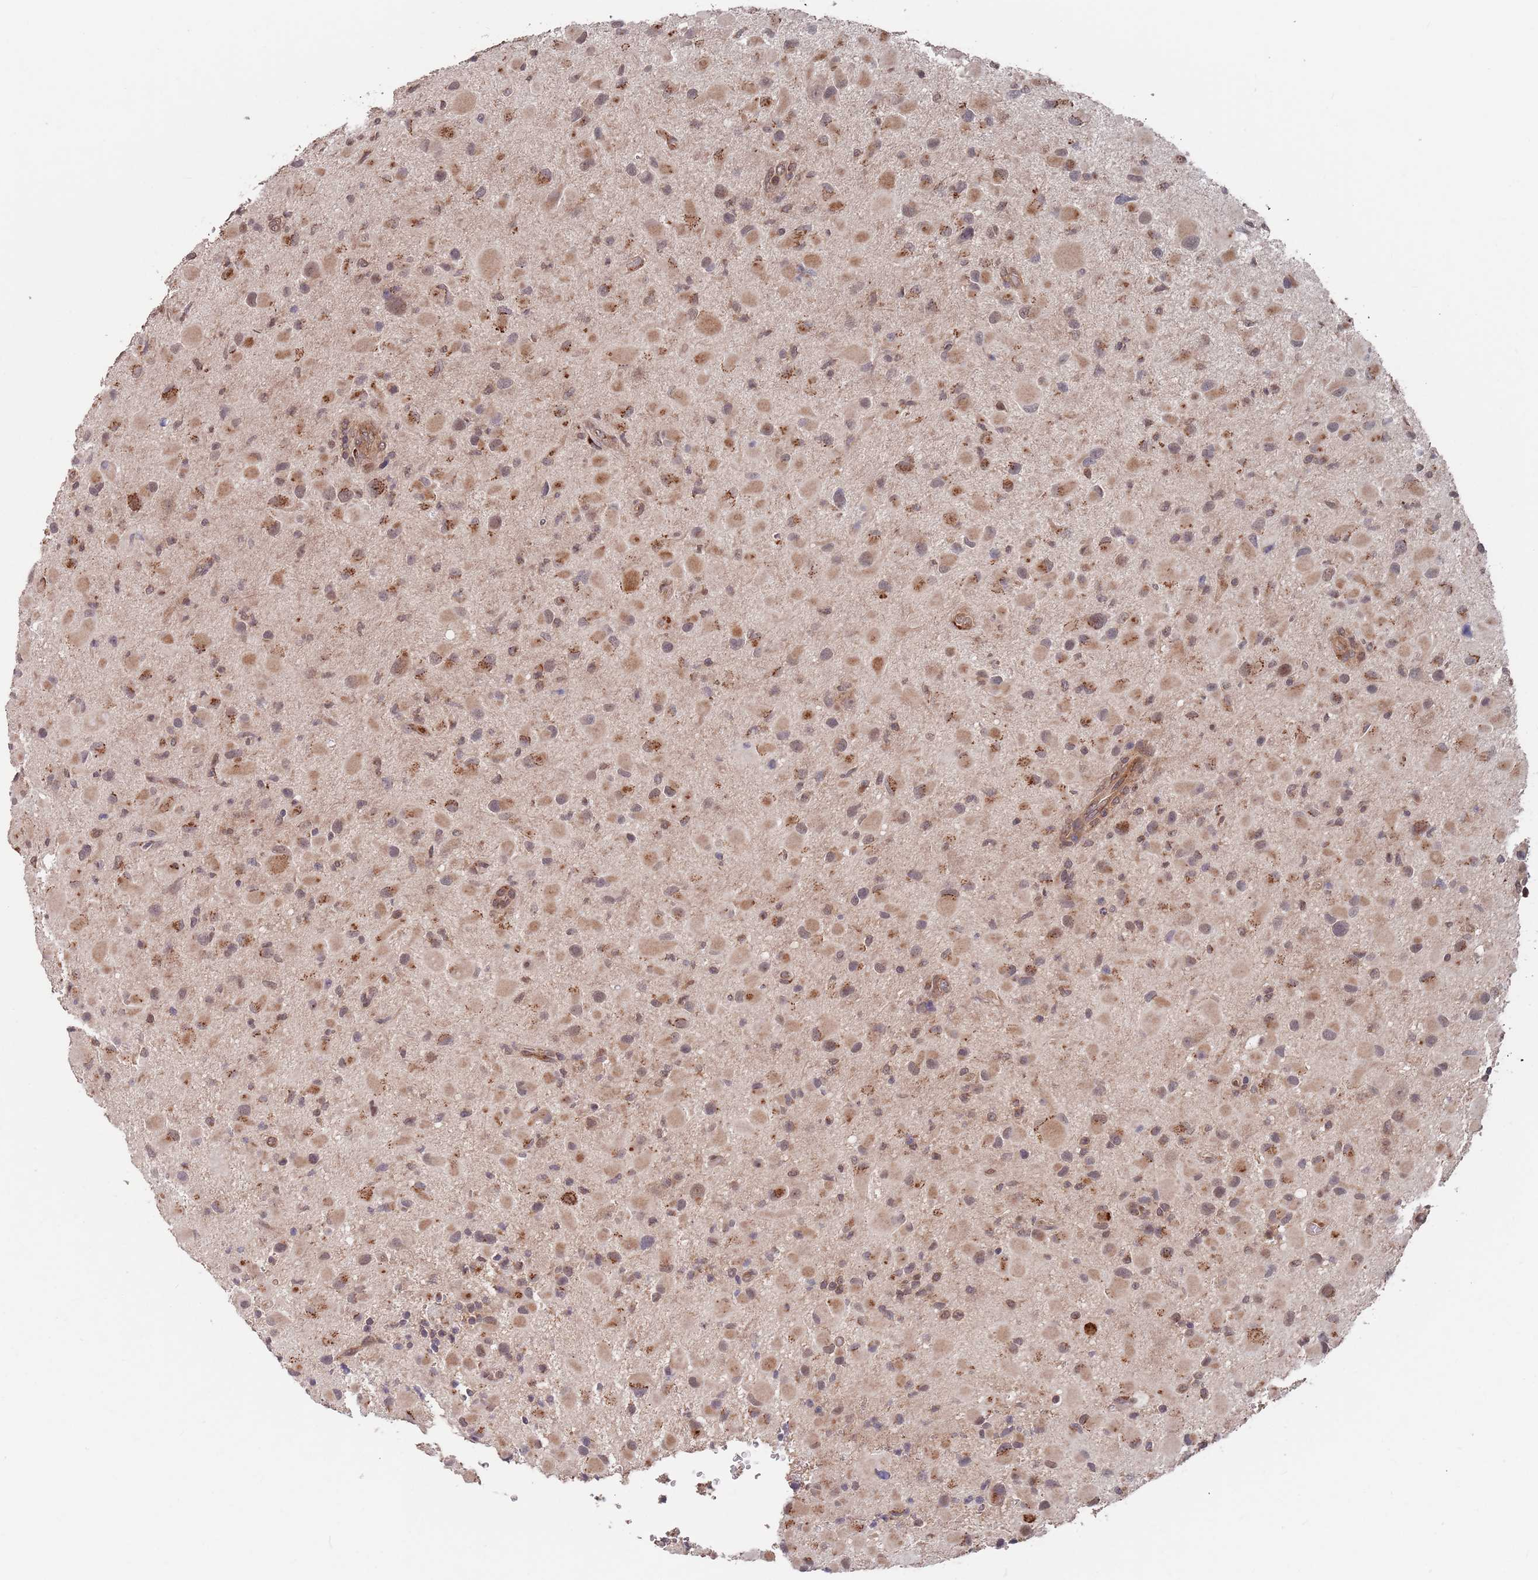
{"staining": {"intensity": "weak", "quantity": ">75%", "location": "cytoplasmic/membranous"}, "tissue": "glioma", "cell_type": "Tumor cells", "image_type": "cancer", "snomed": [{"axis": "morphology", "description": "Glioma, malignant, Low grade"}, {"axis": "topography", "description": "Brain"}], "caption": "DAB (3,3'-diaminobenzidine) immunohistochemical staining of human glioma displays weak cytoplasmic/membranous protein staining in about >75% of tumor cells. (brown staining indicates protein expression, while blue staining denotes nuclei).", "gene": "UNC45A", "patient": {"sex": "female", "age": 32}}